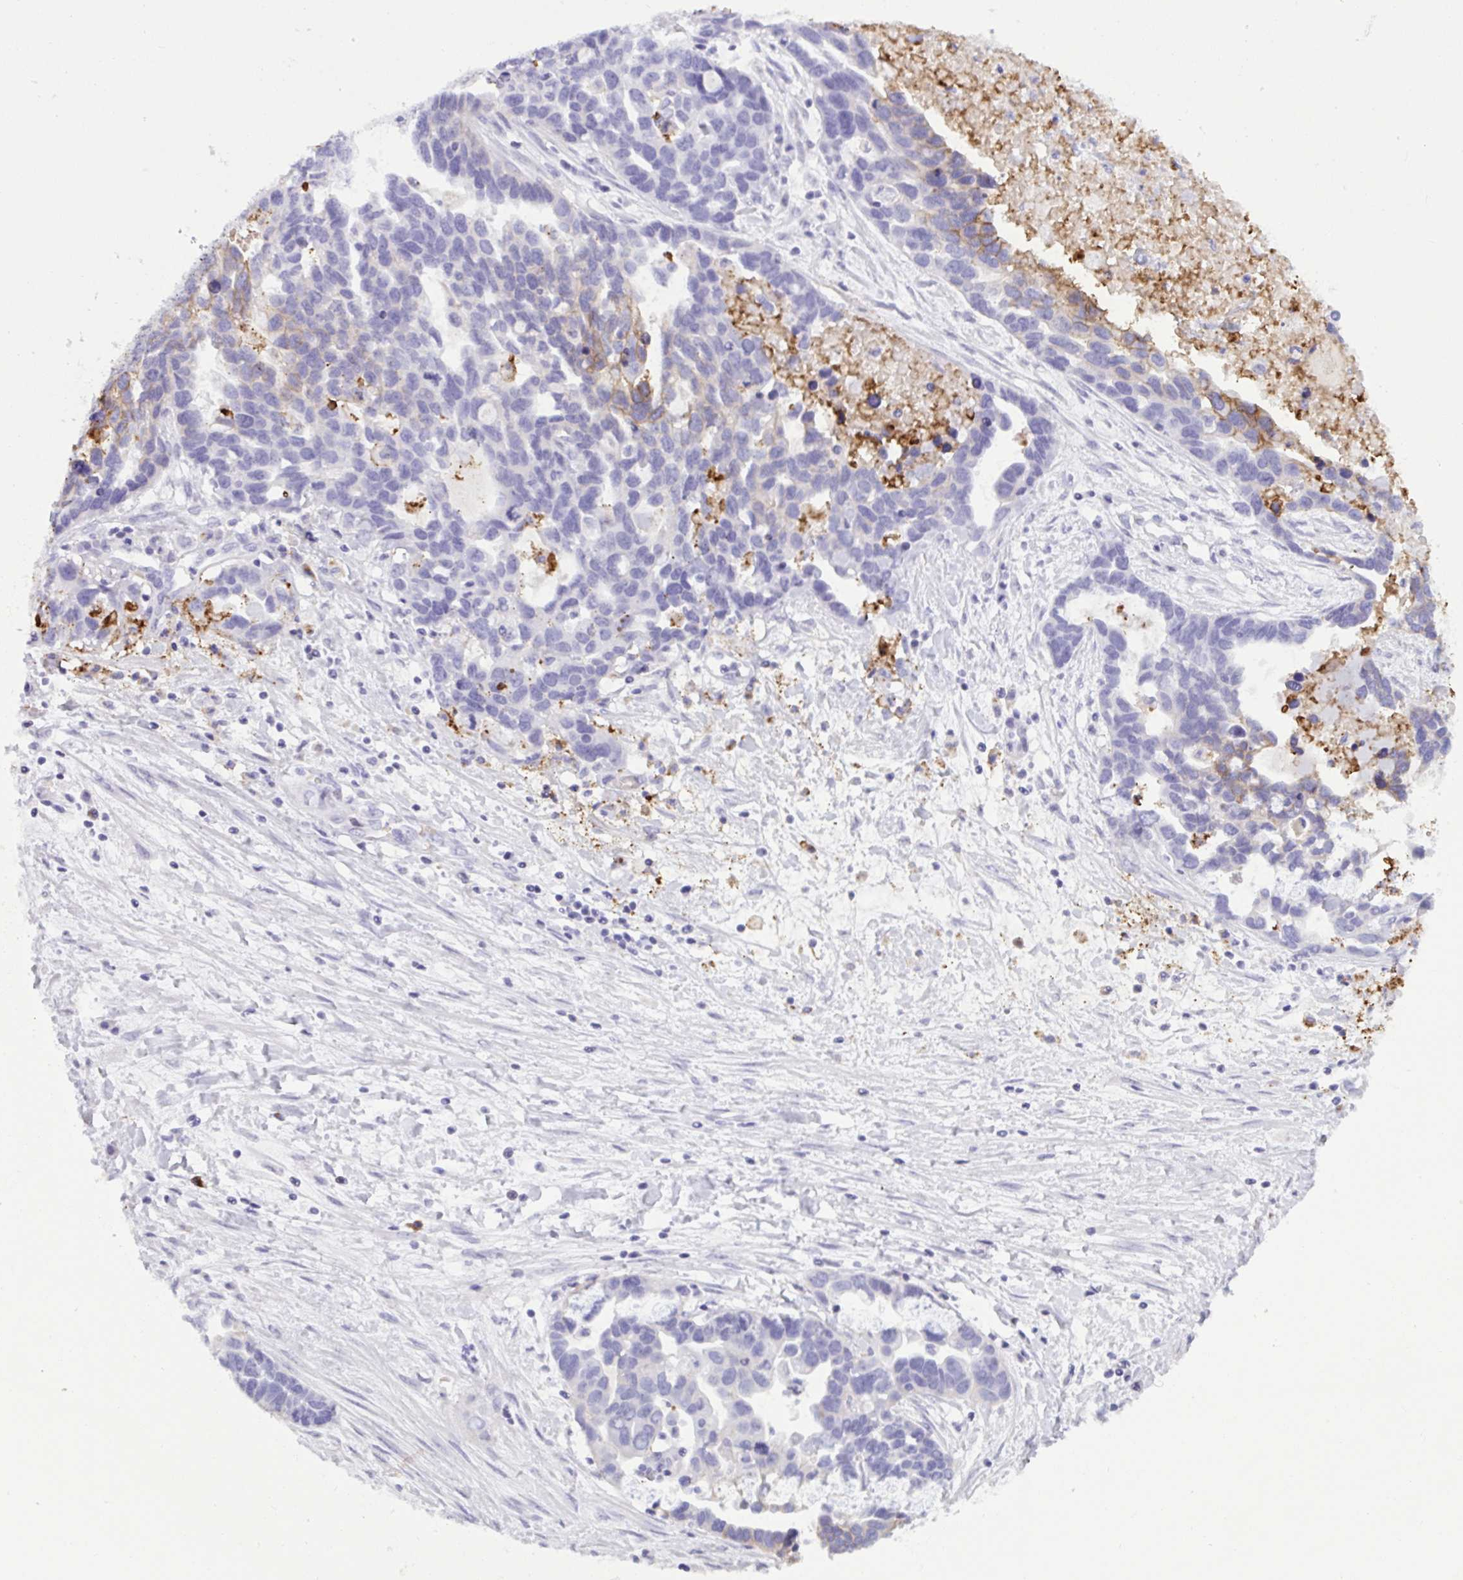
{"staining": {"intensity": "weak", "quantity": "<25%", "location": "cytoplasmic/membranous"}, "tissue": "ovarian cancer", "cell_type": "Tumor cells", "image_type": "cancer", "snomed": [{"axis": "morphology", "description": "Cystadenocarcinoma, serous, NOS"}, {"axis": "topography", "description": "Ovary"}], "caption": "This is an immunohistochemistry (IHC) photomicrograph of human ovarian serous cystadenocarcinoma. There is no positivity in tumor cells.", "gene": "SLC2A1", "patient": {"sex": "female", "age": 54}}